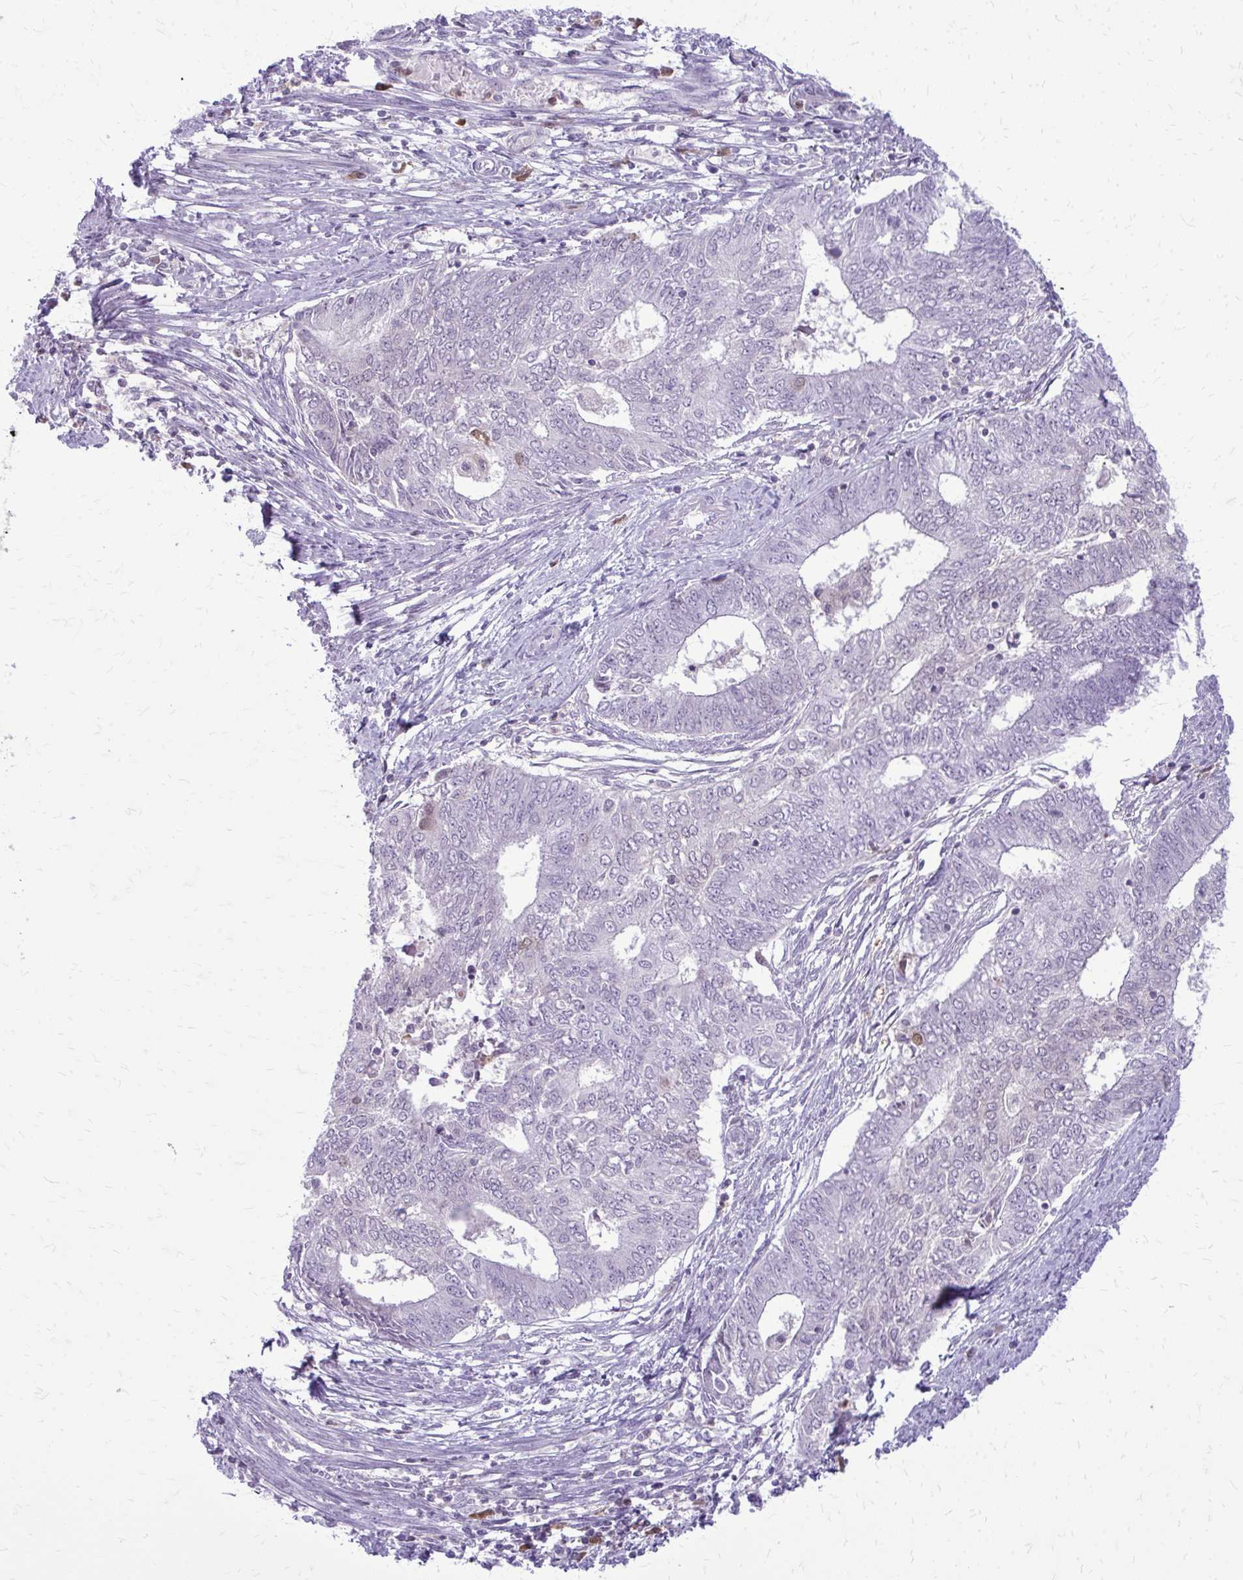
{"staining": {"intensity": "negative", "quantity": "none", "location": "none"}, "tissue": "endometrial cancer", "cell_type": "Tumor cells", "image_type": "cancer", "snomed": [{"axis": "morphology", "description": "Adenocarcinoma, NOS"}, {"axis": "topography", "description": "Endometrium"}], "caption": "The IHC histopathology image has no significant expression in tumor cells of adenocarcinoma (endometrial) tissue.", "gene": "GLRX", "patient": {"sex": "female", "age": 62}}